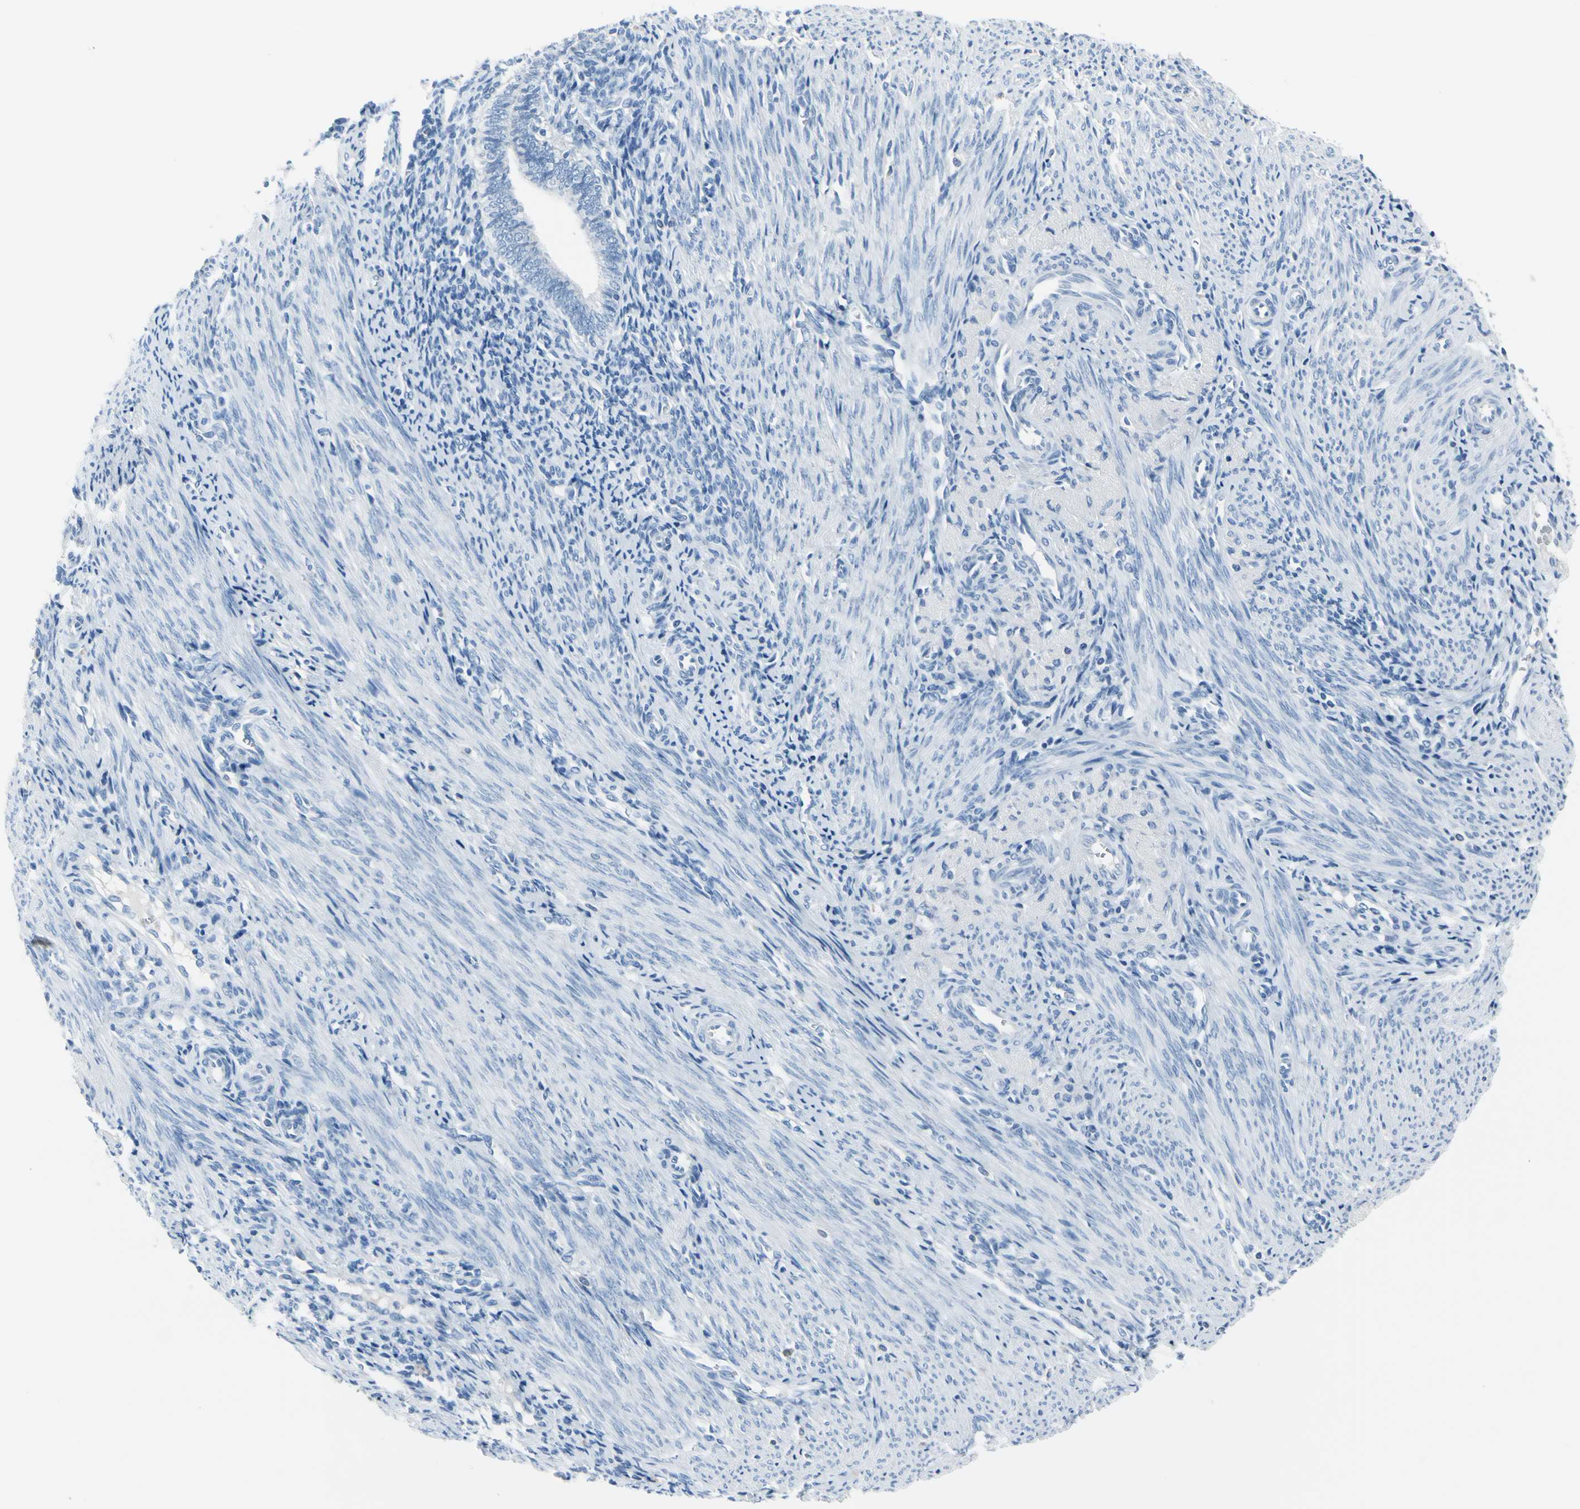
{"staining": {"intensity": "negative", "quantity": "none", "location": "none"}, "tissue": "endometrium", "cell_type": "Cells in endometrial stroma", "image_type": "normal", "snomed": [{"axis": "morphology", "description": "Normal tissue, NOS"}, {"axis": "topography", "description": "Uterus"}, {"axis": "topography", "description": "Endometrium"}], "caption": "High power microscopy micrograph of an IHC micrograph of unremarkable endometrium, revealing no significant positivity in cells in endometrial stroma.", "gene": "TPO", "patient": {"sex": "female", "age": 33}}